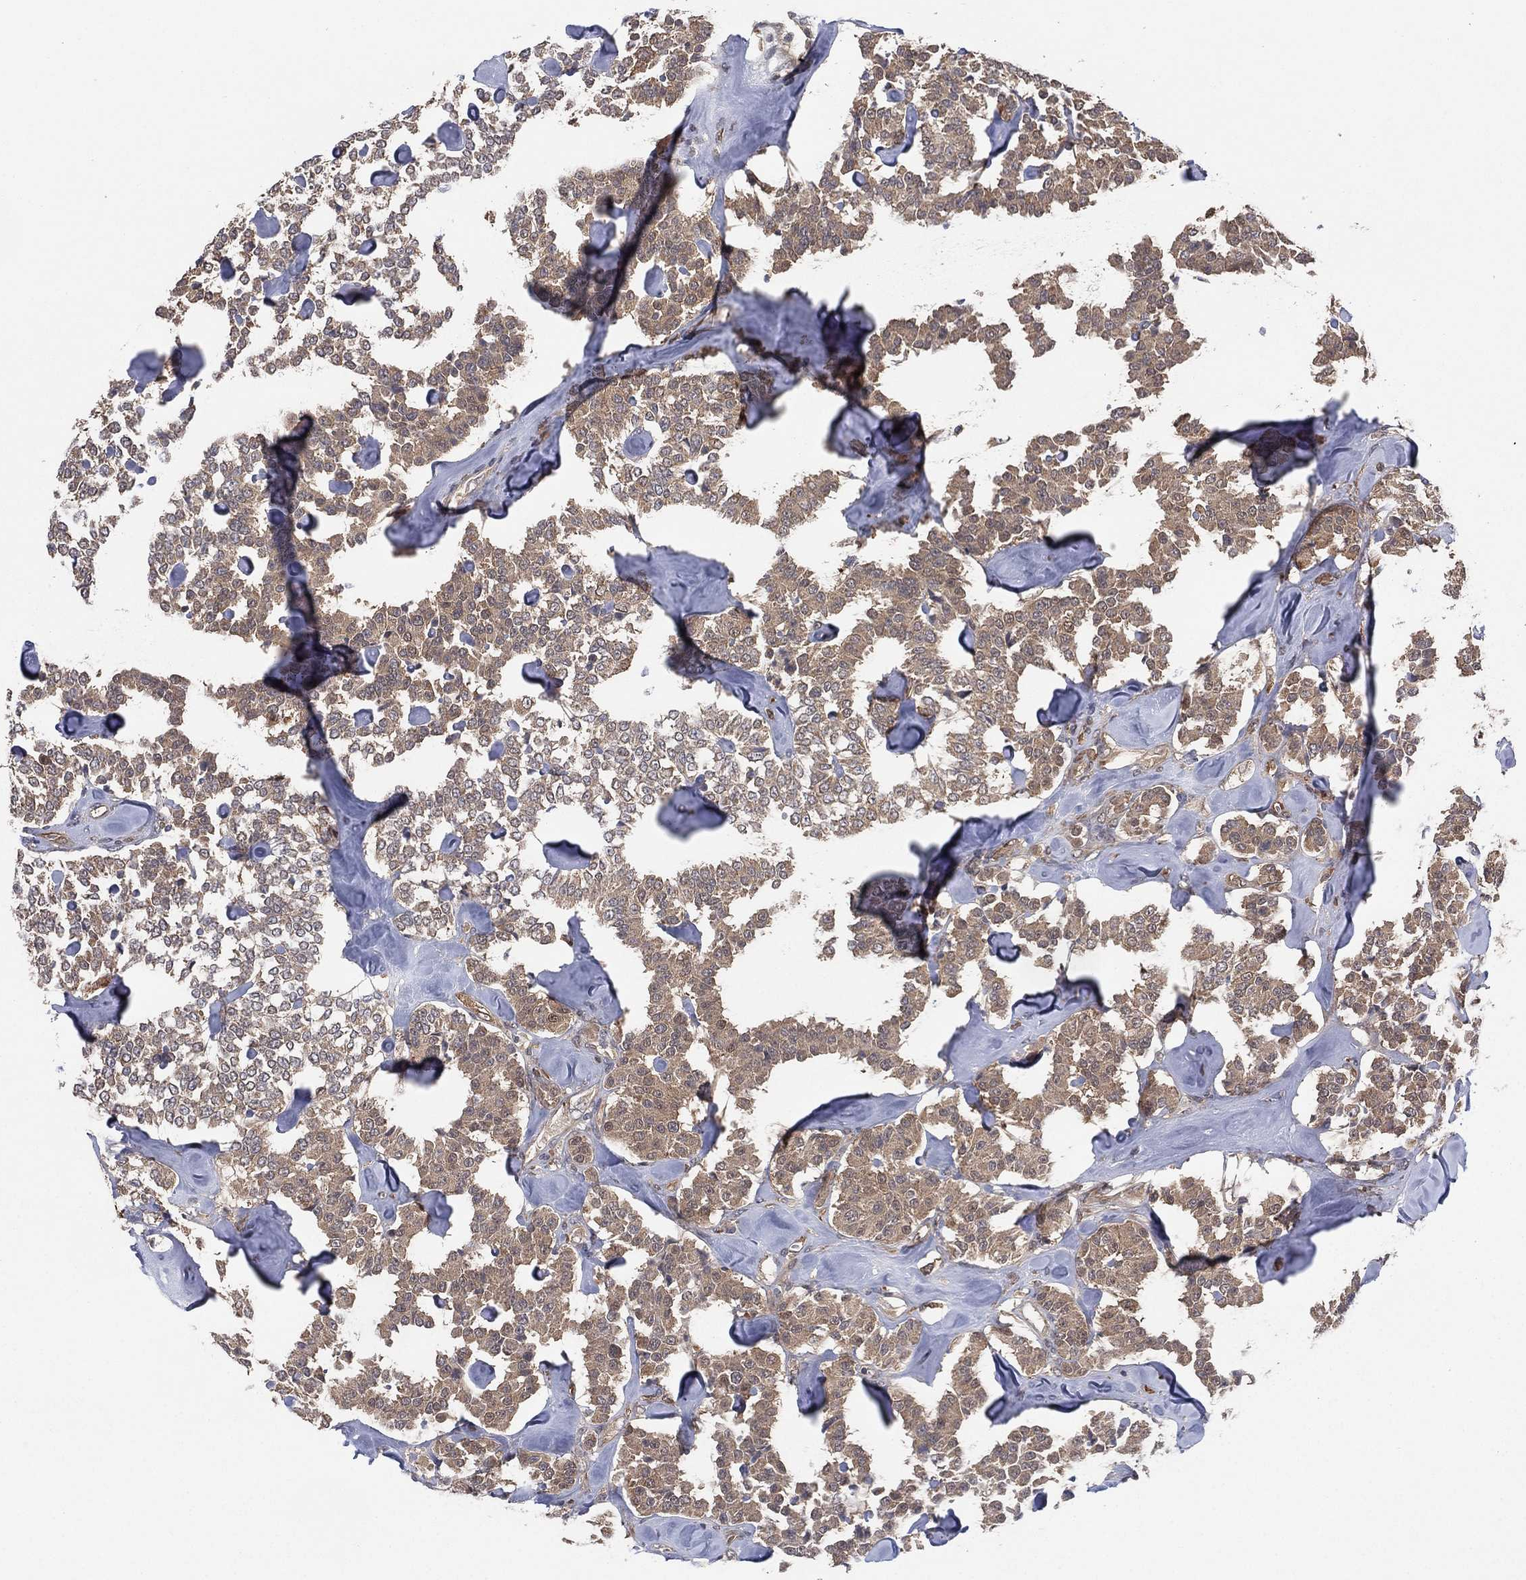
{"staining": {"intensity": "weak", "quantity": ">75%", "location": "cytoplasmic/membranous"}, "tissue": "carcinoid", "cell_type": "Tumor cells", "image_type": "cancer", "snomed": [{"axis": "morphology", "description": "Carcinoid, malignant, NOS"}, {"axis": "topography", "description": "Pancreas"}], "caption": "Carcinoid stained for a protein (brown) displays weak cytoplasmic/membranous positive staining in approximately >75% of tumor cells.", "gene": "PSMG4", "patient": {"sex": "male", "age": 41}}